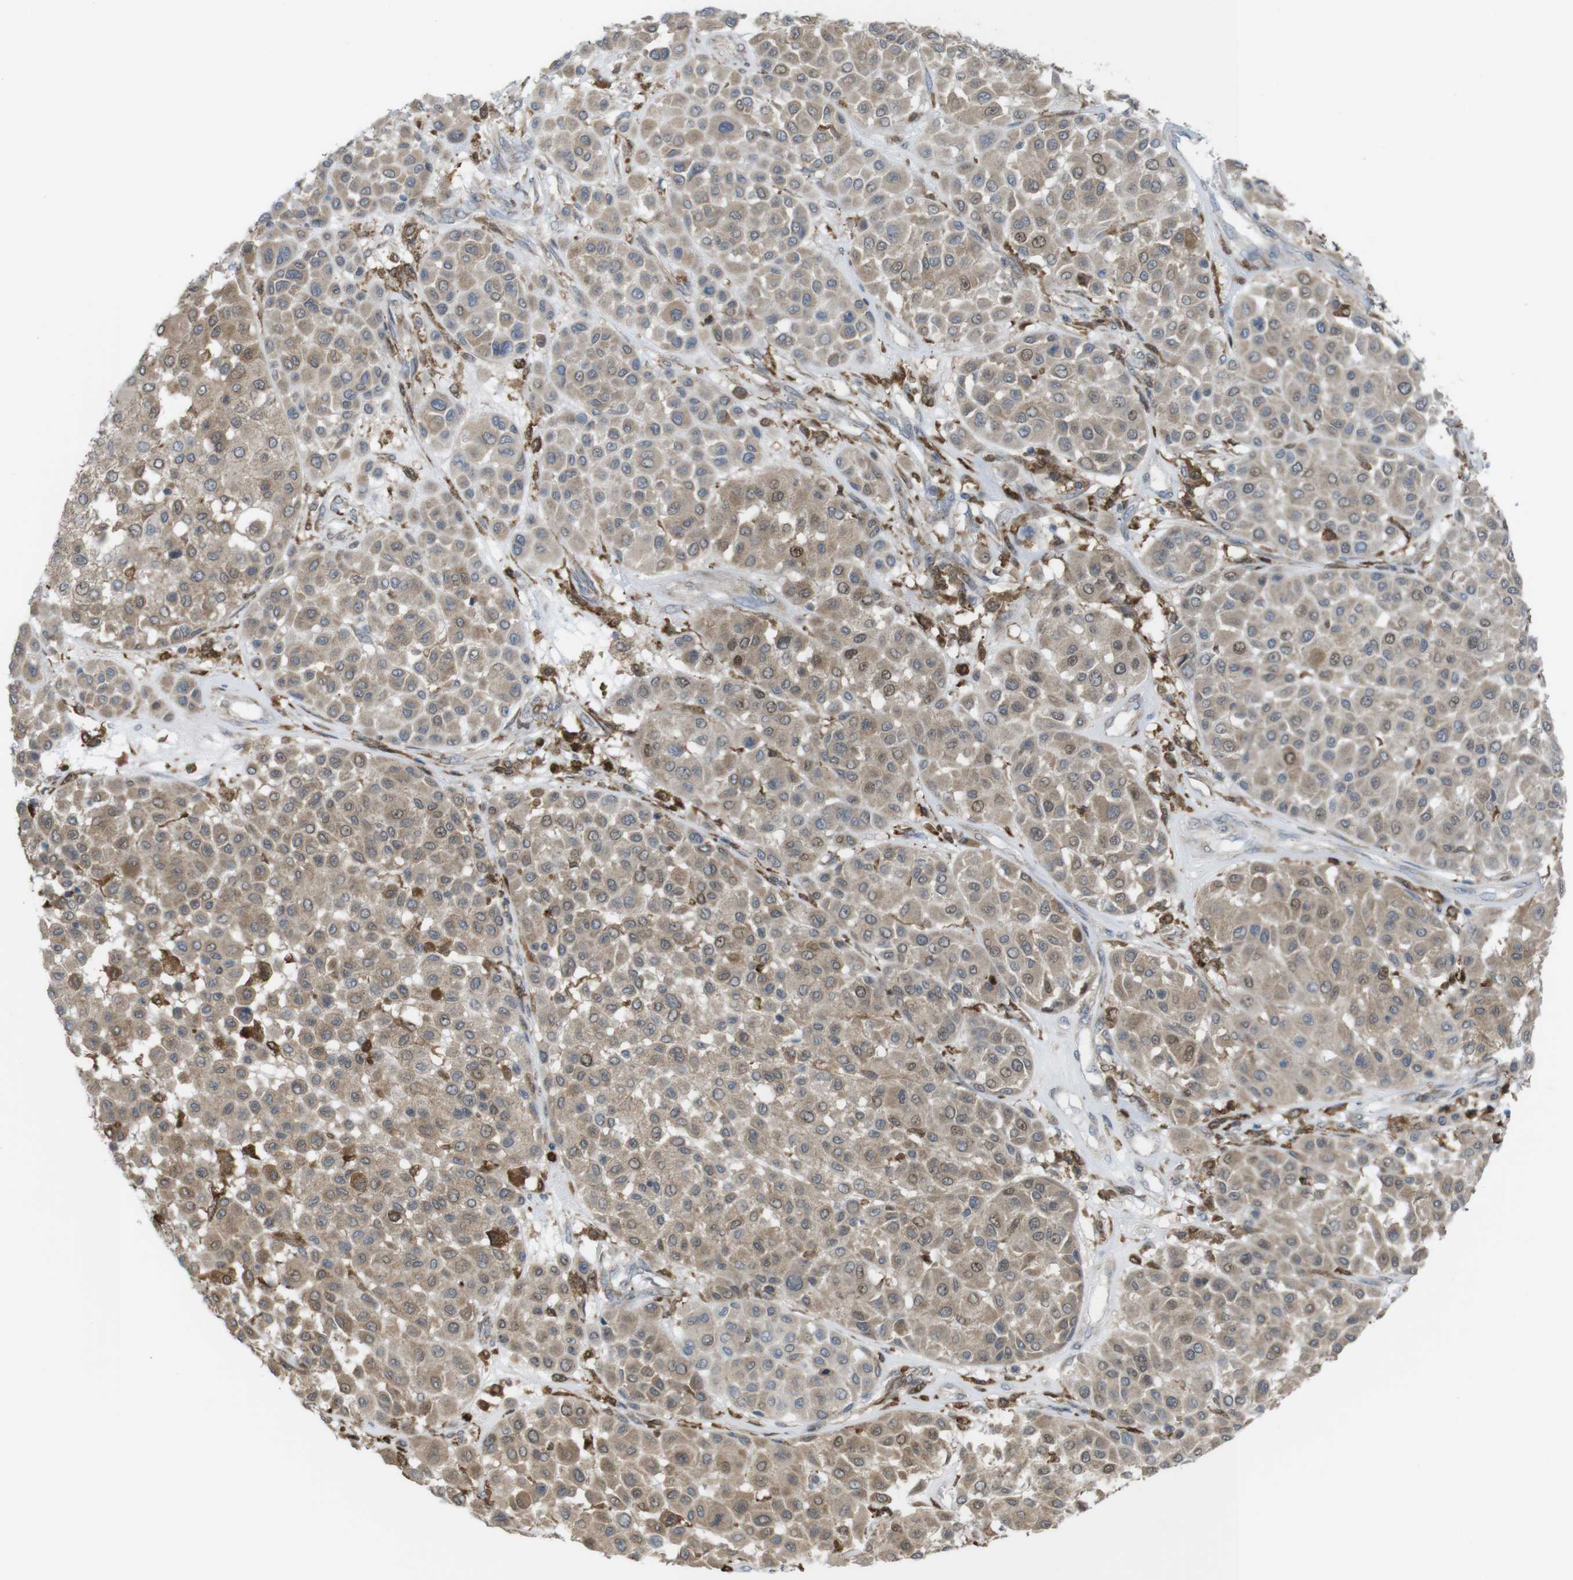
{"staining": {"intensity": "weak", "quantity": ">75%", "location": "cytoplasmic/membranous,nuclear"}, "tissue": "melanoma", "cell_type": "Tumor cells", "image_type": "cancer", "snomed": [{"axis": "morphology", "description": "Malignant melanoma, Metastatic site"}, {"axis": "topography", "description": "Soft tissue"}], "caption": "Weak cytoplasmic/membranous and nuclear expression for a protein is identified in approximately >75% of tumor cells of melanoma using IHC.", "gene": "PRKCD", "patient": {"sex": "male", "age": 41}}